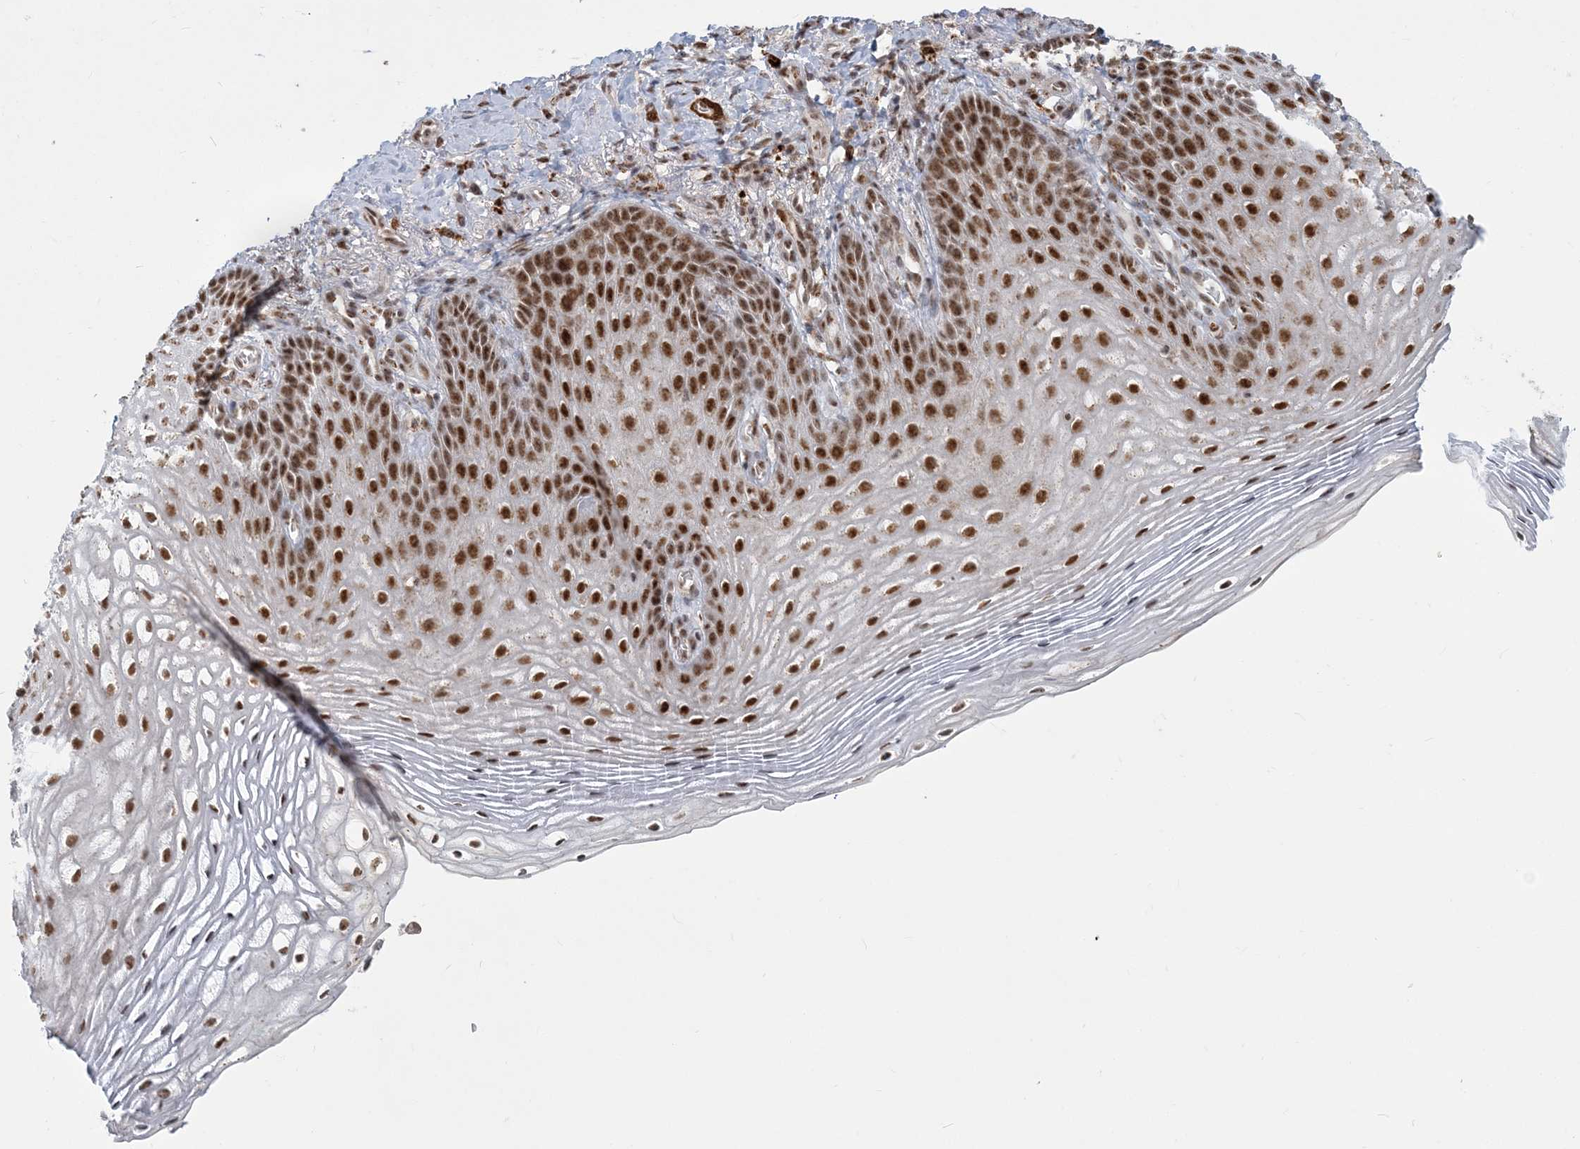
{"staining": {"intensity": "strong", "quantity": ">75%", "location": "nuclear"}, "tissue": "vagina", "cell_type": "Squamous epithelial cells", "image_type": "normal", "snomed": [{"axis": "morphology", "description": "Normal tissue, NOS"}, {"axis": "topography", "description": "Vagina"}], "caption": "Approximately >75% of squamous epithelial cells in normal human vagina show strong nuclear protein positivity as visualized by brown immunohistochemical staining.", "gene": "PLRG1", "patient": {"sex": "female", "age": 60}}